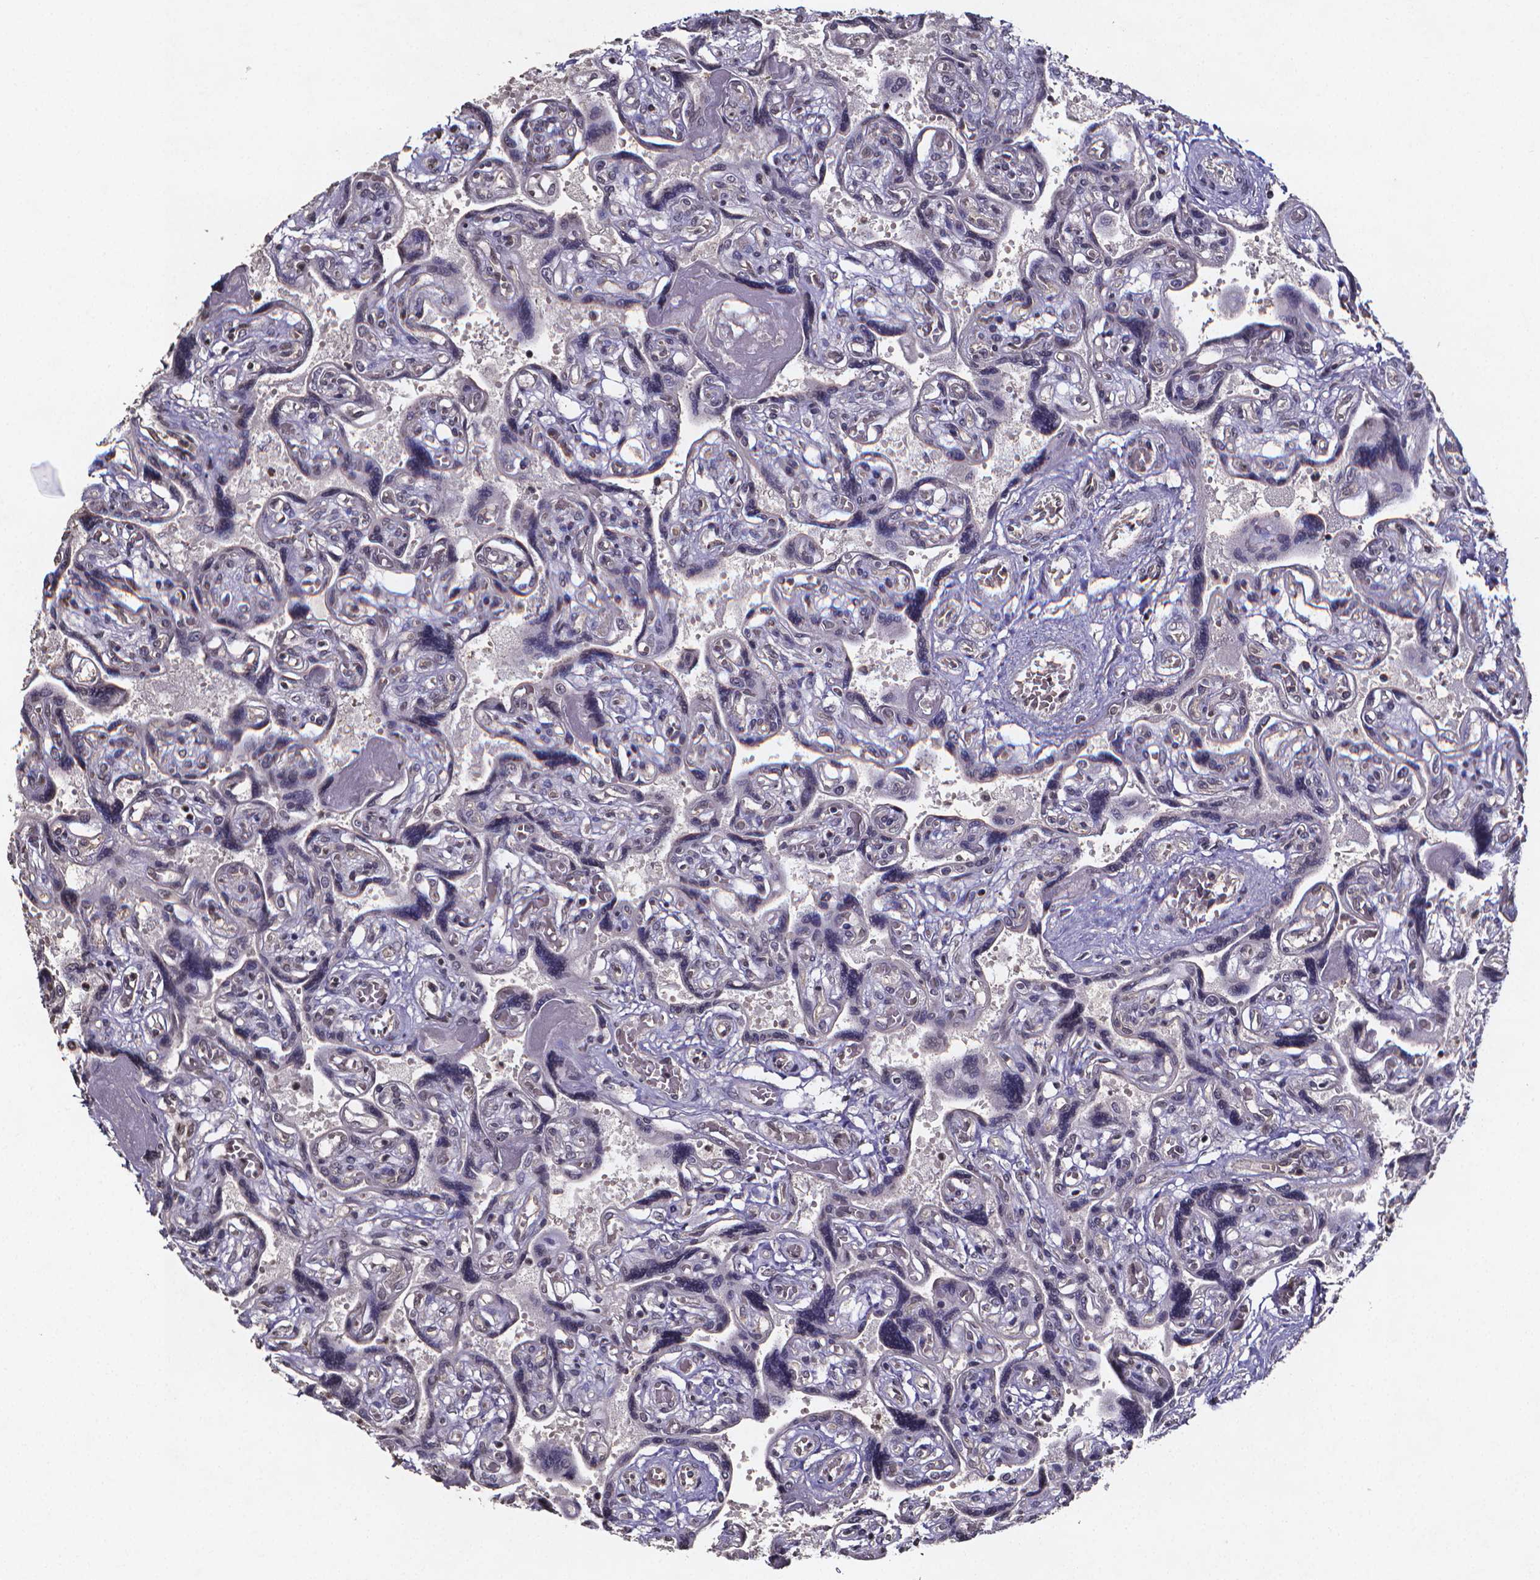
{"staining": {"intensity": "negative", "quantity": "none", "location": "none"}, "tissue": "placenta", "cell_type": "Decidual cells", "image_type": "normal", "snomed": [{"axis": "morphology", "description": "Normal tissue, NOS"}, {"axis": "topography", "description": "Placenta"}], "caption": "This image is of unremarkable placenta stained with IHC to label a protein in brown with the nuclei are counter-stained blue. There is no expression in decidual cells.", "gene": "TP73", "patient": {"sex": "female", "age": 32}}